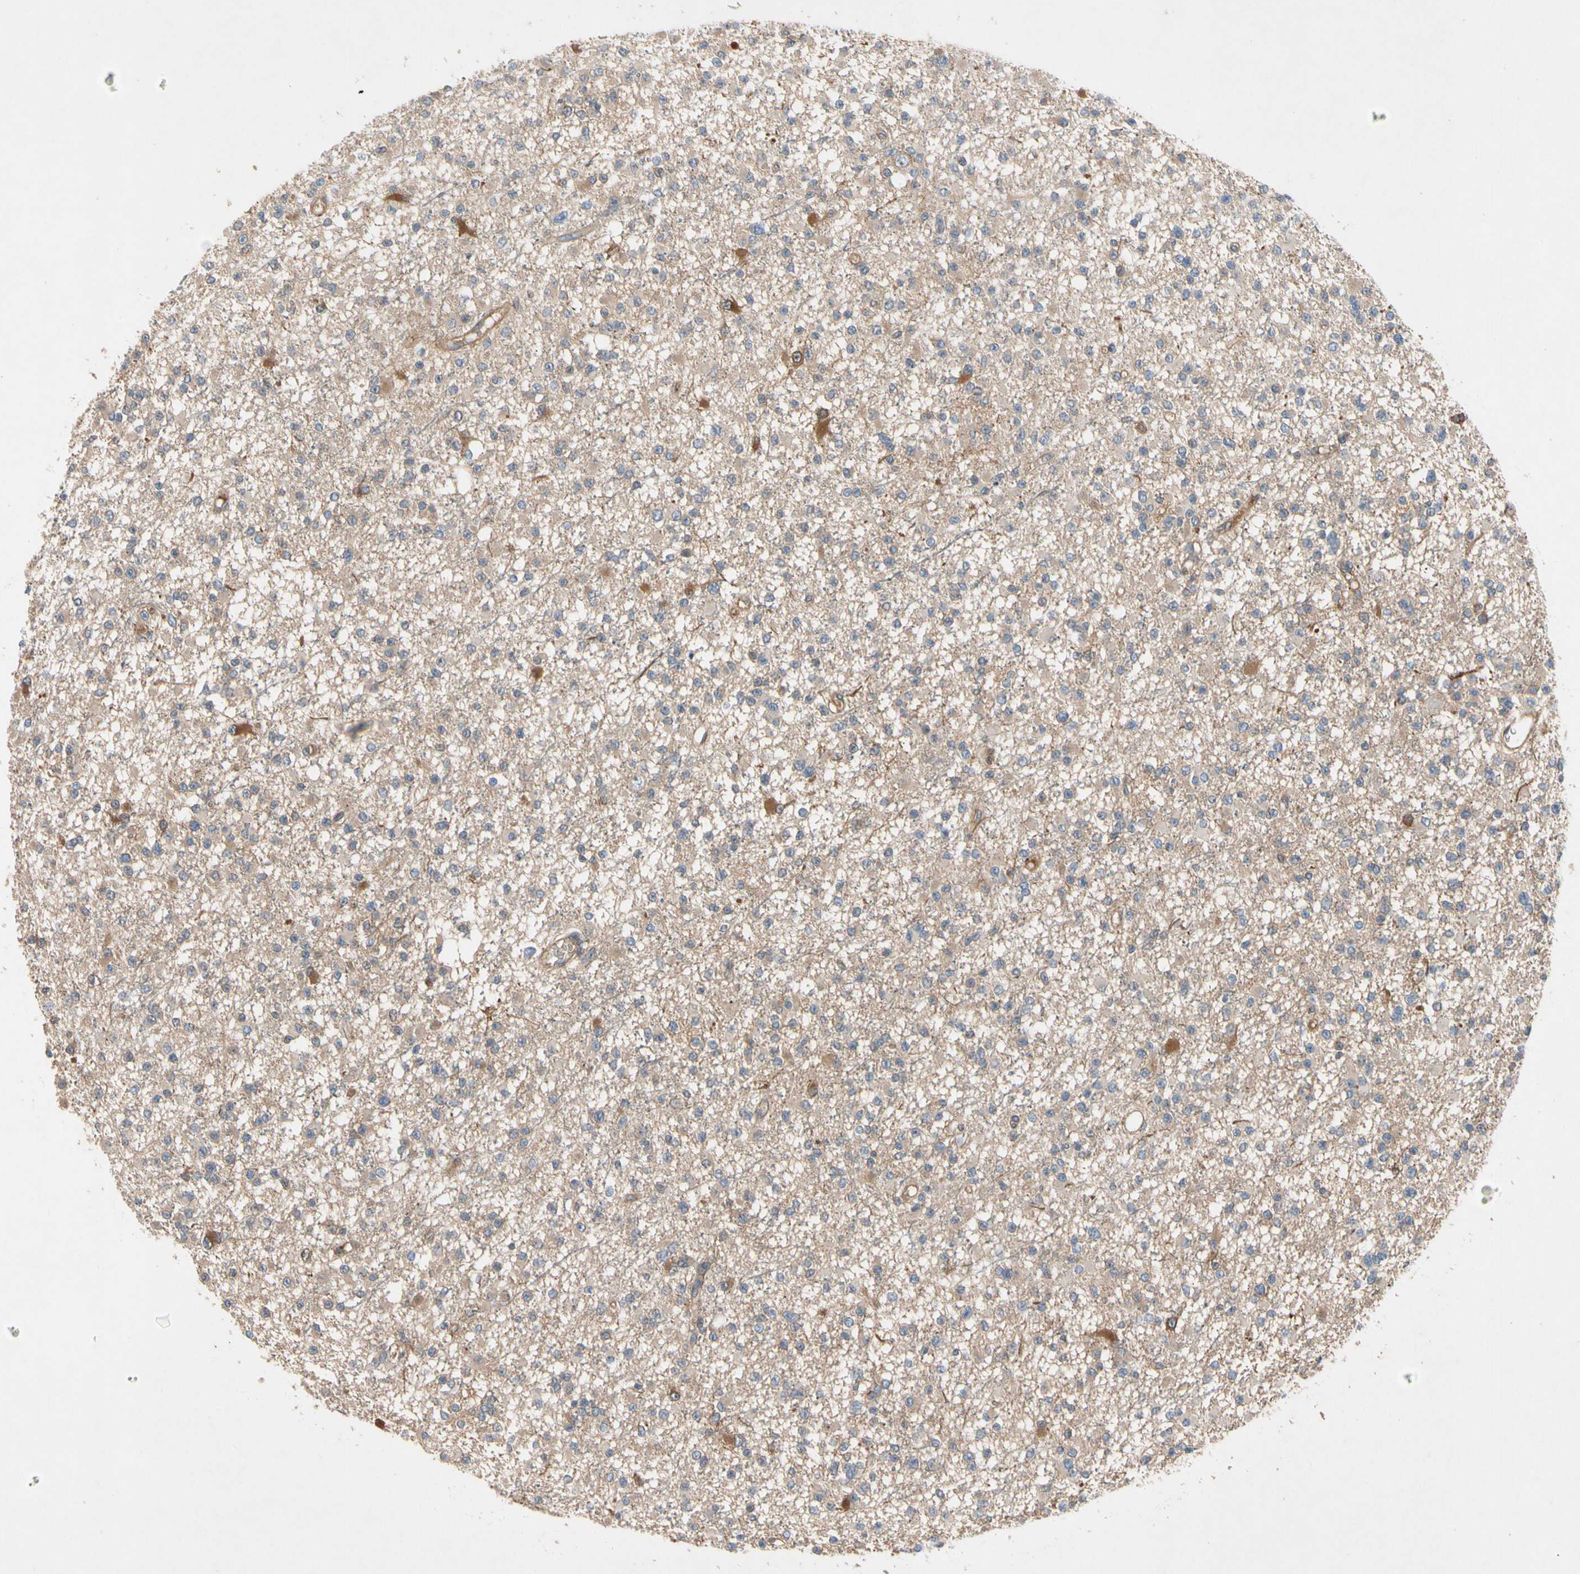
{"staining": {"intensity": "moderate", "quantity": "<25%", "location": "cytoplasmic/membranous"}, "tissue": "glioma", "cell_type": "Tumor cells", "image_type": "cancer", "snomed": [{"axis": "morphology", "description": "Glioma, malignant, Low grade"}, {"axis": "topography", "description": "Brain"}], "caption": "DAB immunohistochemical staining of glioma exhibits moderate cytoplasmic/membranous protein positivity in approximately <25% of tumor cells.", "gene": "CRTAC1", "patient": {"sex": "female", "age": 22}}